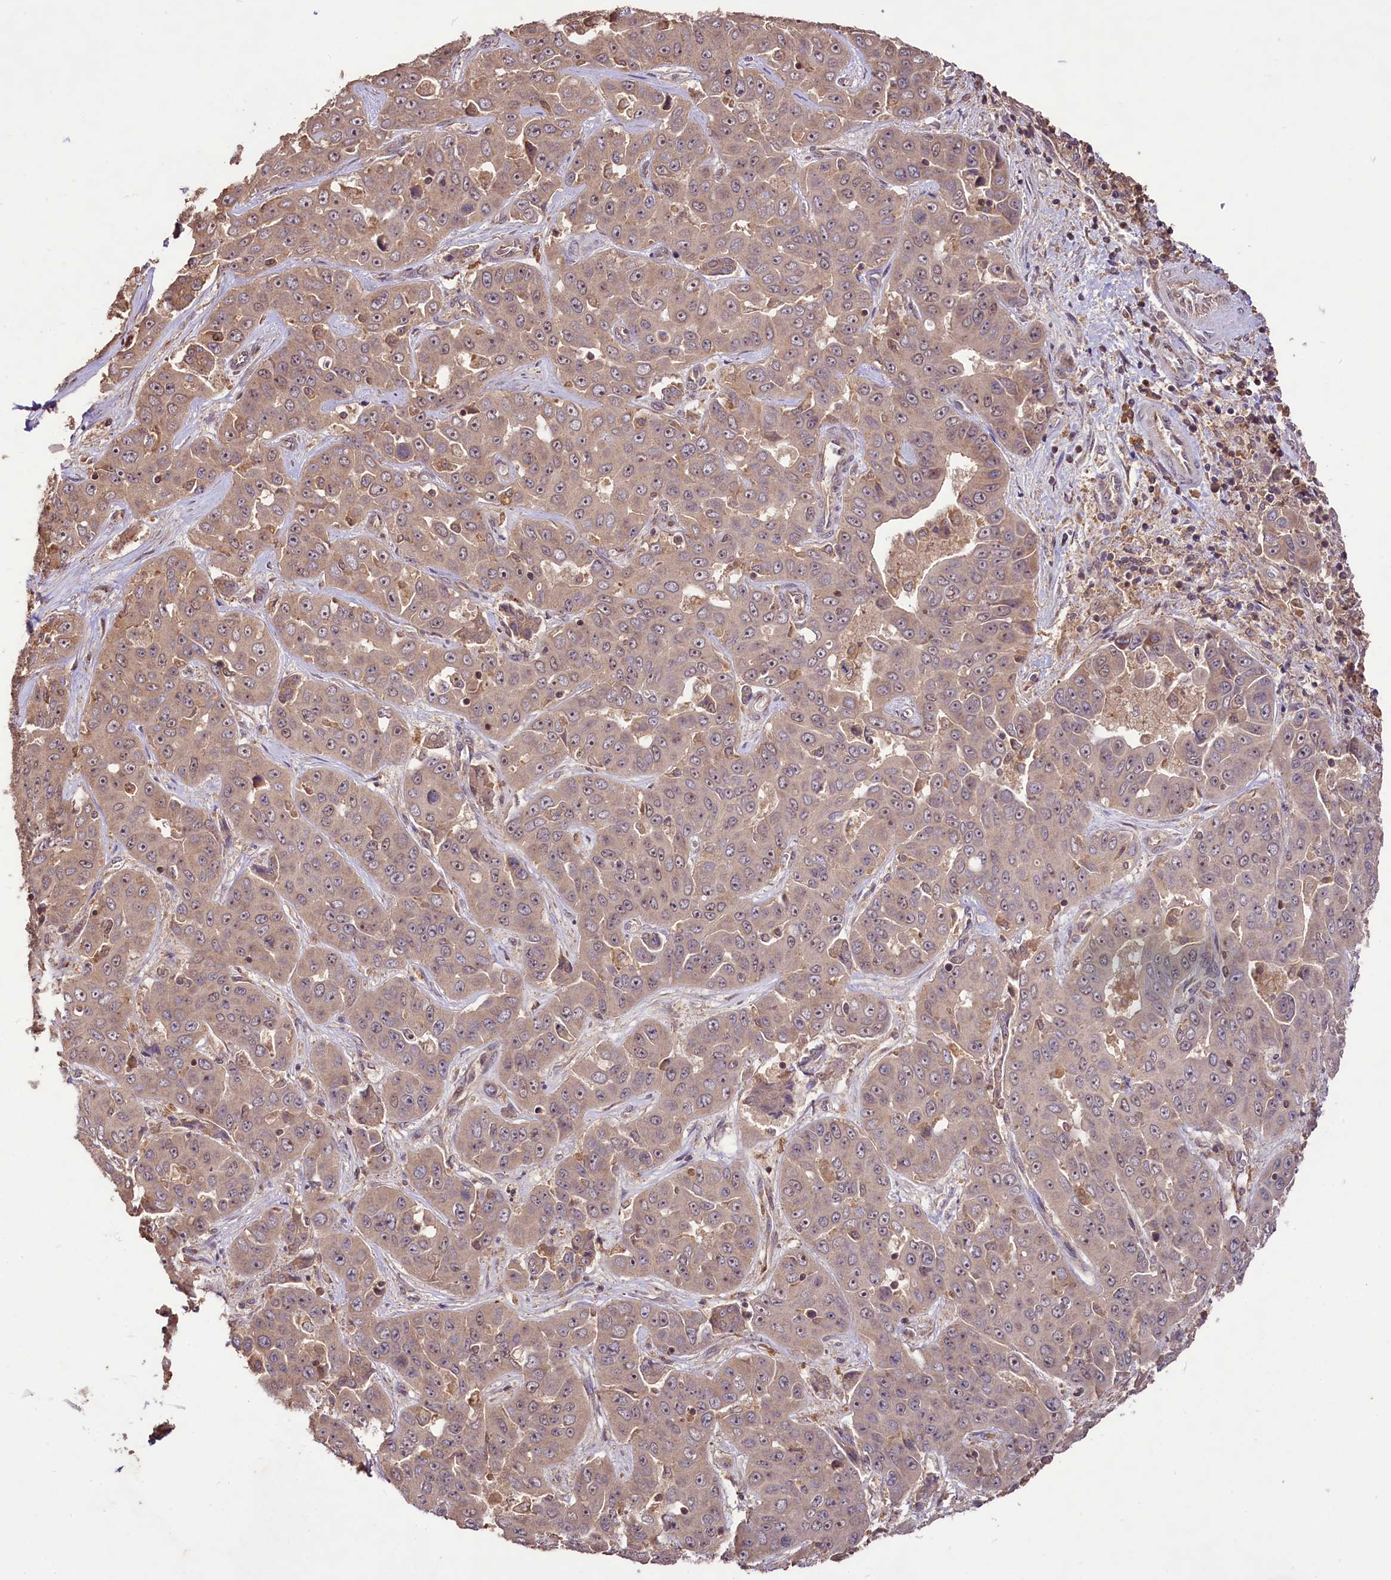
{"staining": {"intensity": "moderate", "quantity": ">75%", "location": "nuclear"}, "tissue": "liver cancer", "cell_type": "Tumor cells", "image_type": "cancer", "snomed": [{"axis": "morphology", "description": "Cholangiocarcinoma"}, {"axis": "topography", "description": "Liver"}], "caption": "There is medium levels of moderate nuclear positivity in tumor cells of liver cancer, as demonstrated by immunohistochemical staining (brown color).", "gene": "RRP8", "patient": {"sex": "female", "age": 52}}